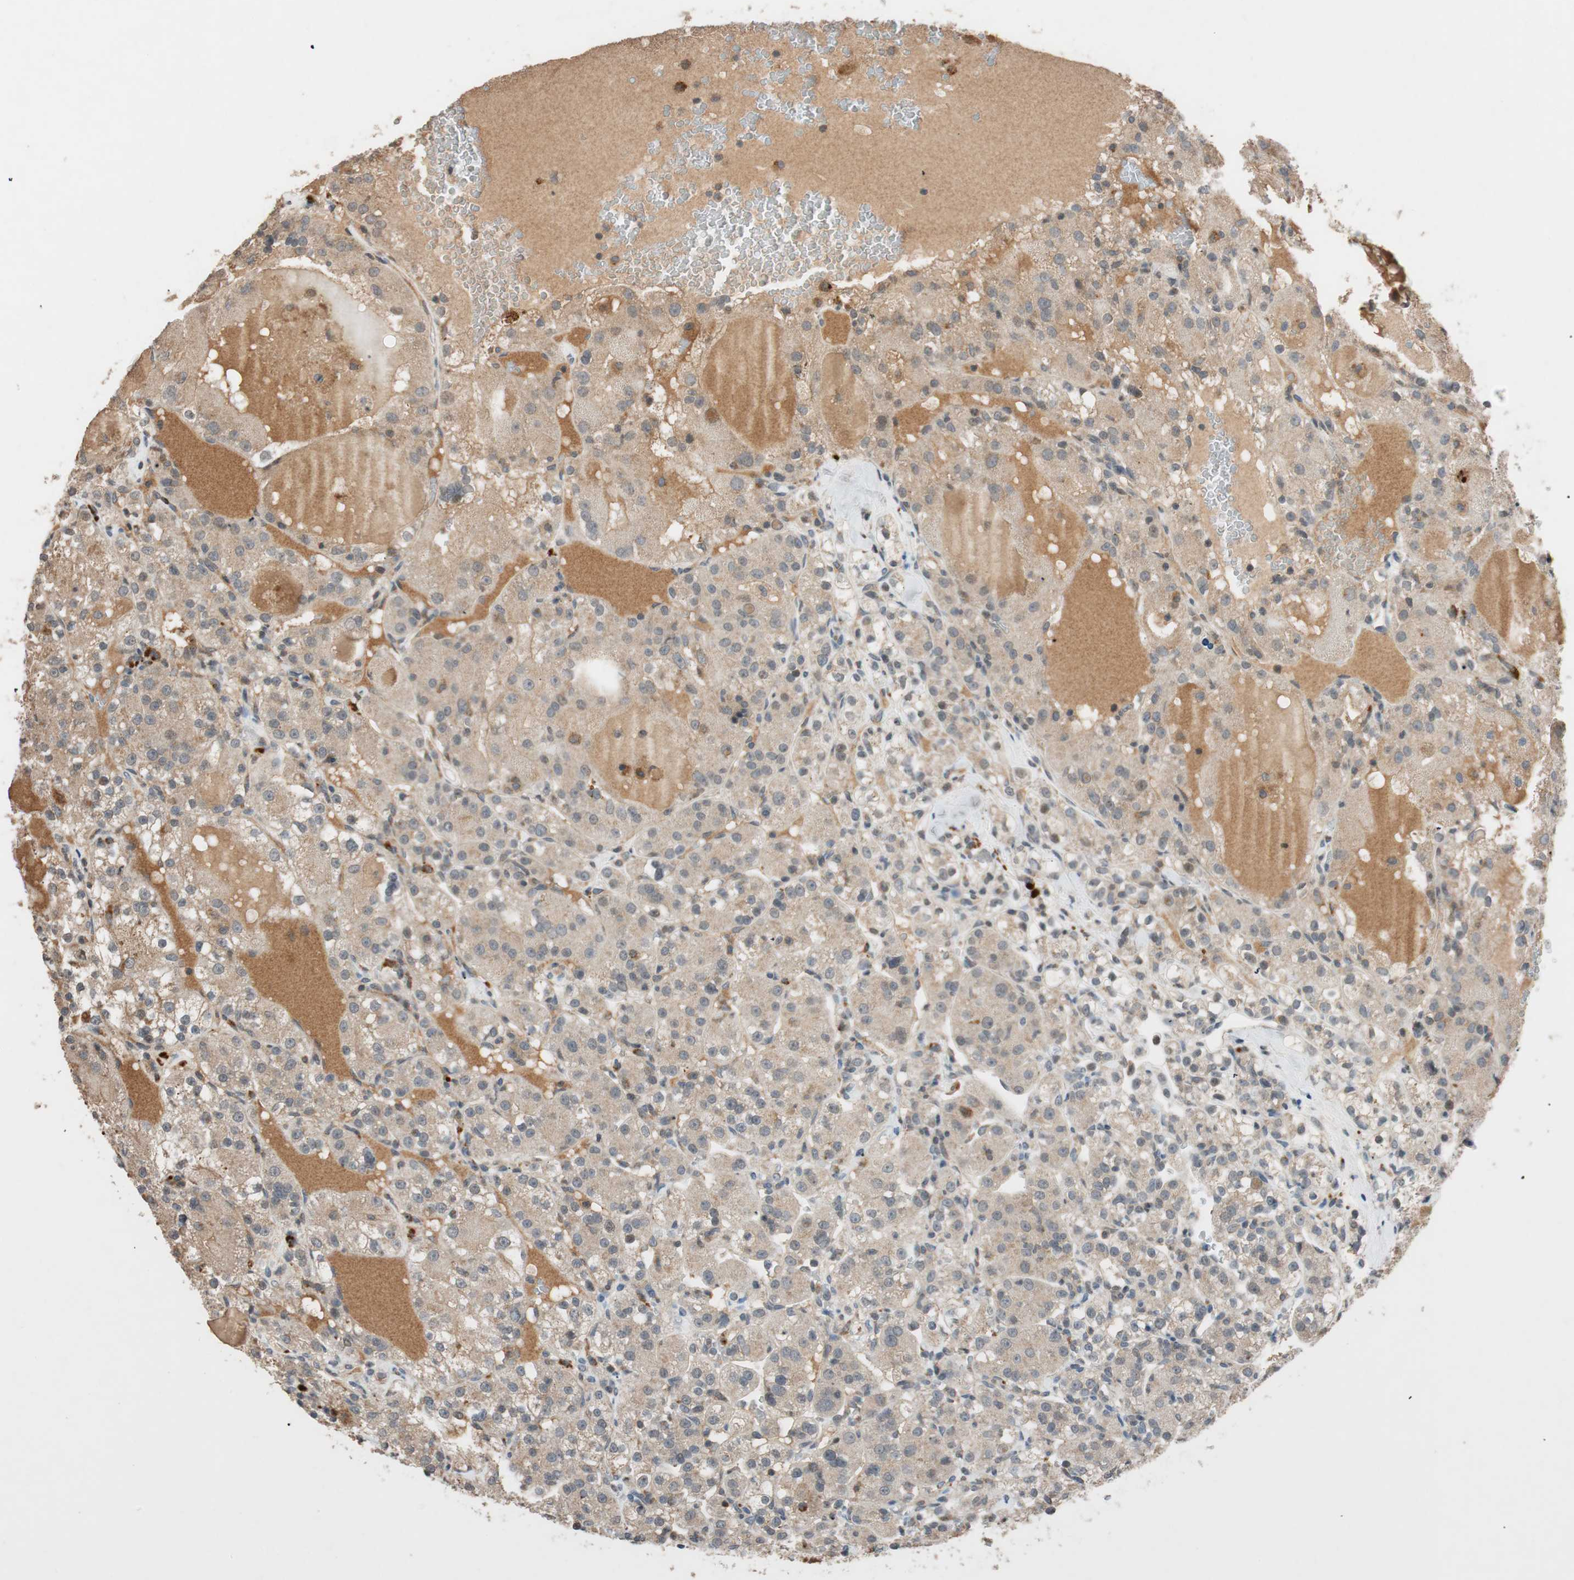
{"staining": {"intensity": "weak", "quantity": ">75%", "location": "cytoplasmic/membranous"}, "tissue": "renal cancer", "cell_type": "Tumor cells", "image_type": "cancer", "snomed": [{"axis": "morphology", "description": "Normal tissue, NOS"}, {"axis": "morphology", "description": "Adenocarcinoma, NOS"}, {"axis": "topography", "description": "Kidney"}], "caption": "Human renal adenocarcinoma stained for a protein (brown) shows weak cytoplasmic/membranous positive positivity in about >75% of tumor cells.", "gene": "GLB1", "patient": {"sex": "male", "age": 61}}